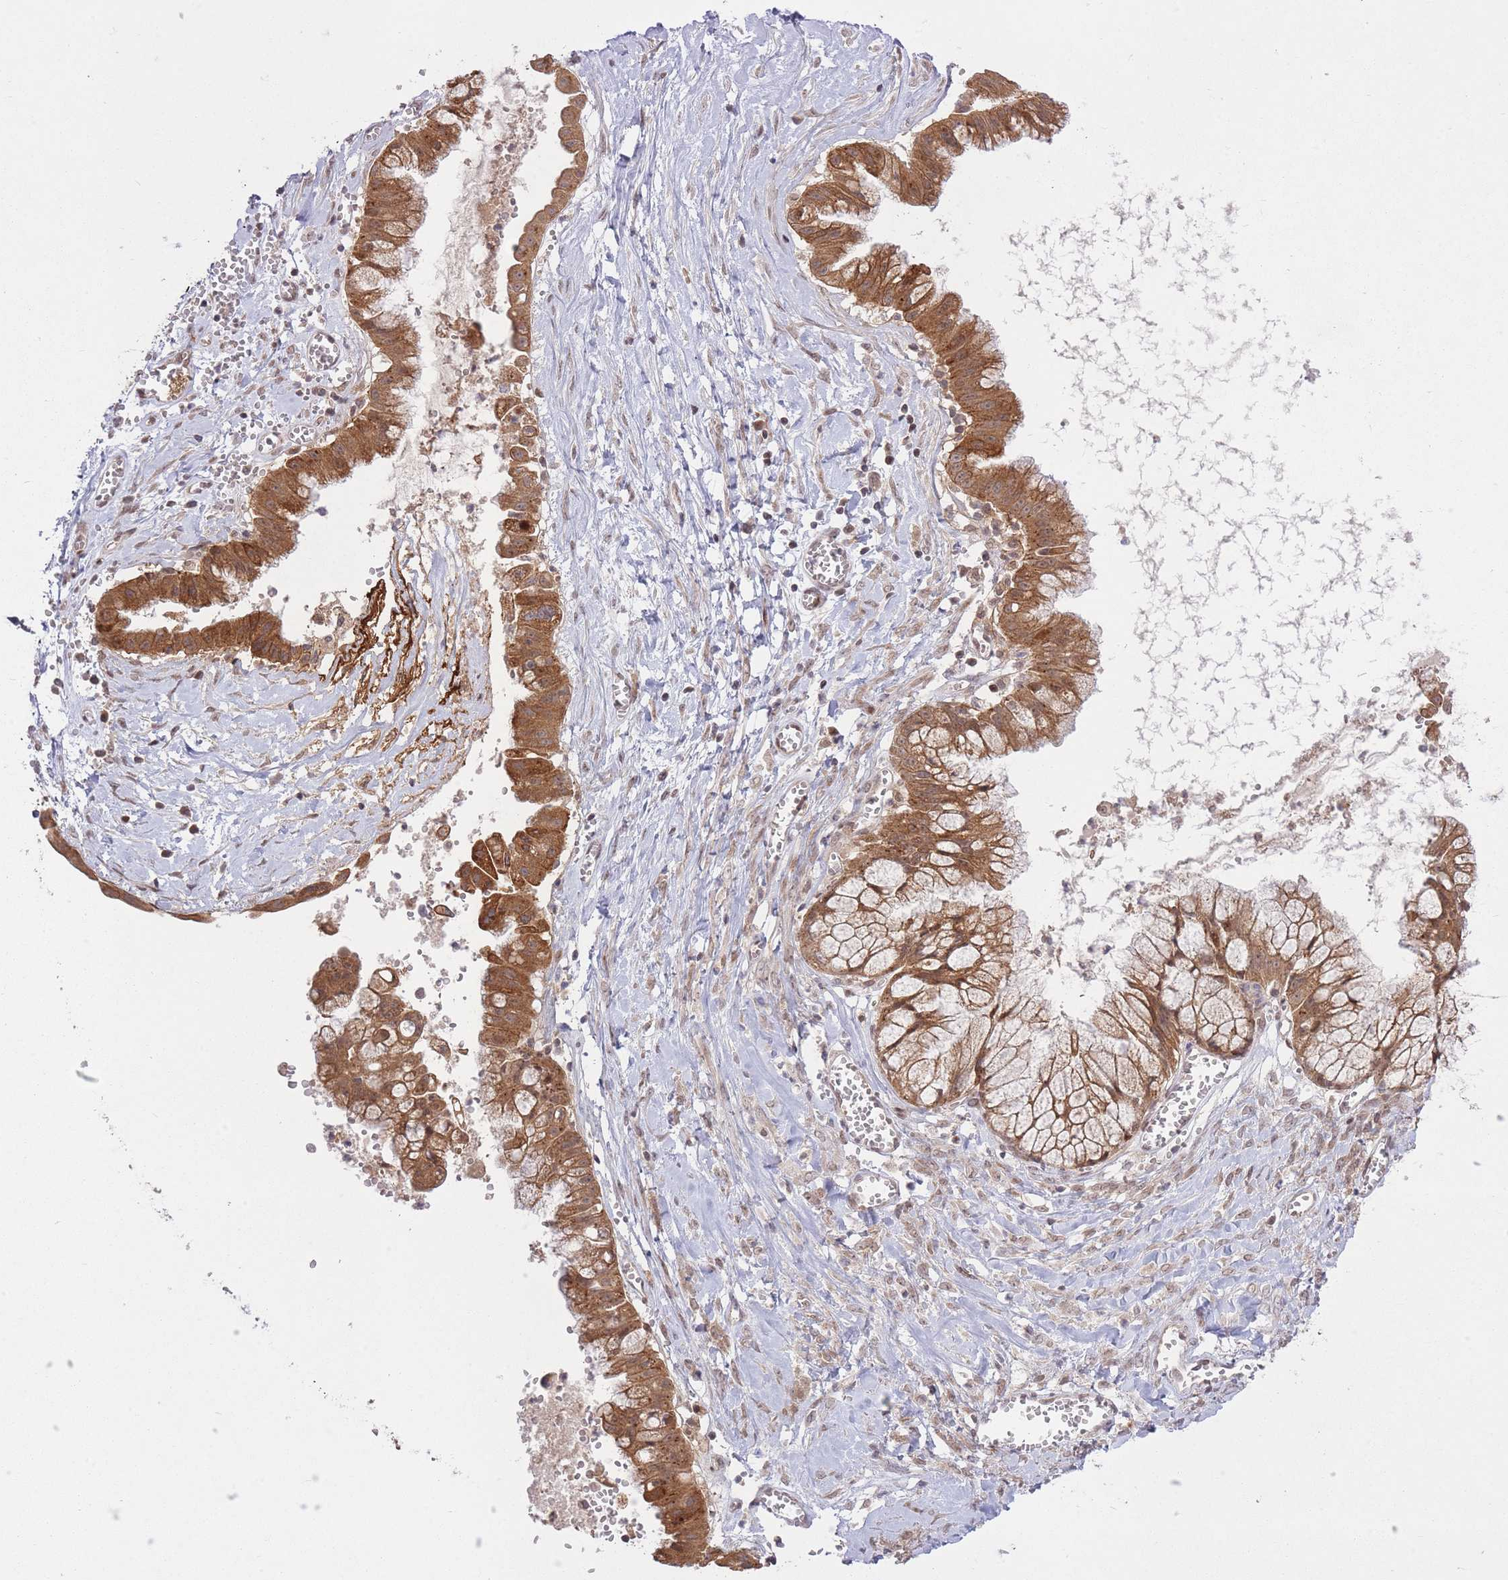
{"staining": {"intensity": "moderate", "quantity": ">75%", "location": "cytoplasmic/membranous,nuclear"}, "tissue": "ovarian cancer", "cell_type": "Tumor cells", "image_type": "cancer", "snomed": [{"axis": "morphology", "description": "Cystadenocarcinoma, mucinous, NOS"}, {"axis": "topography", "description": "Ovary"}], "caption": "A brown stain shows moderate cytoplasmic/membranous and nuclear staining of a protein in human ovarian cancer tumor cells.", "gene": "ZNF391", "patient": {"sex": "female", "age": 70}}